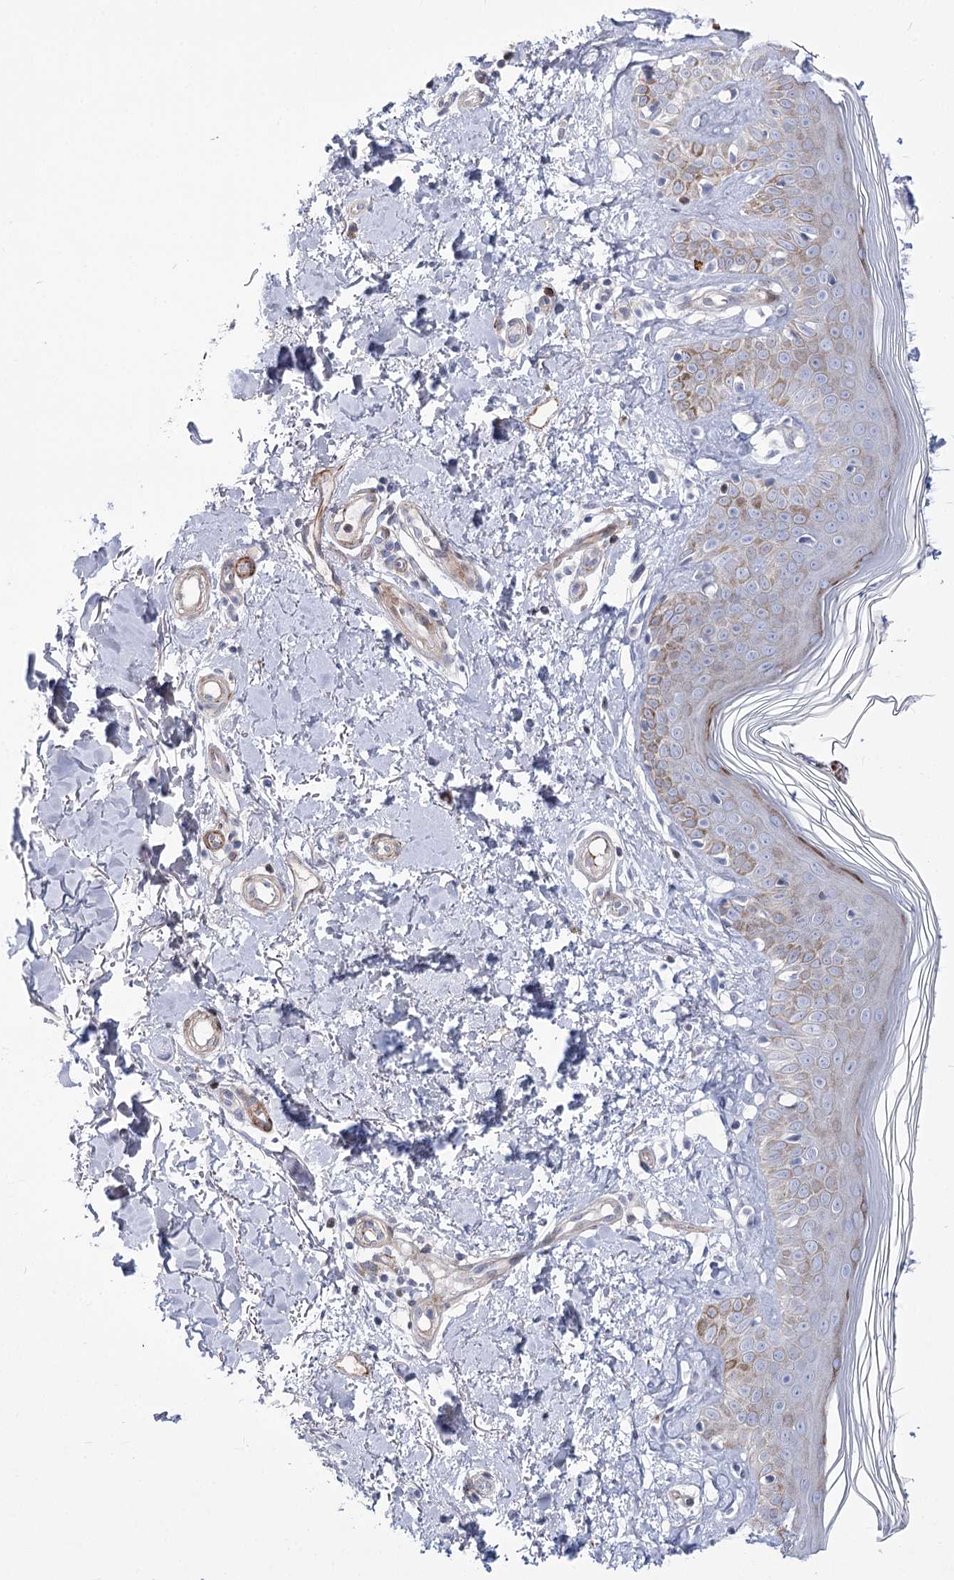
{"staining": {"intensity": "negative", "quantity": "none", "location": "none"}, "tissue": "skin", "cell_type": "Fibroblasts", "image_type": "normal", "snomed": [{"axis": "morphology", "description": "Normal tissue, NOS"}, {"axis": "topography", "description": "Skin"}], "caption": "The micrograph demonstrates no staining of fibroblasts in benign skin. Brightfield microscopy of immunohistochemistry stained with DAB (3,3'-diaminobenzidine) (brown) and hematoxylin (blue), captured at high magnification.", "gene": "ANKRD23", "patient": {"sex": "female", "age": 64}}